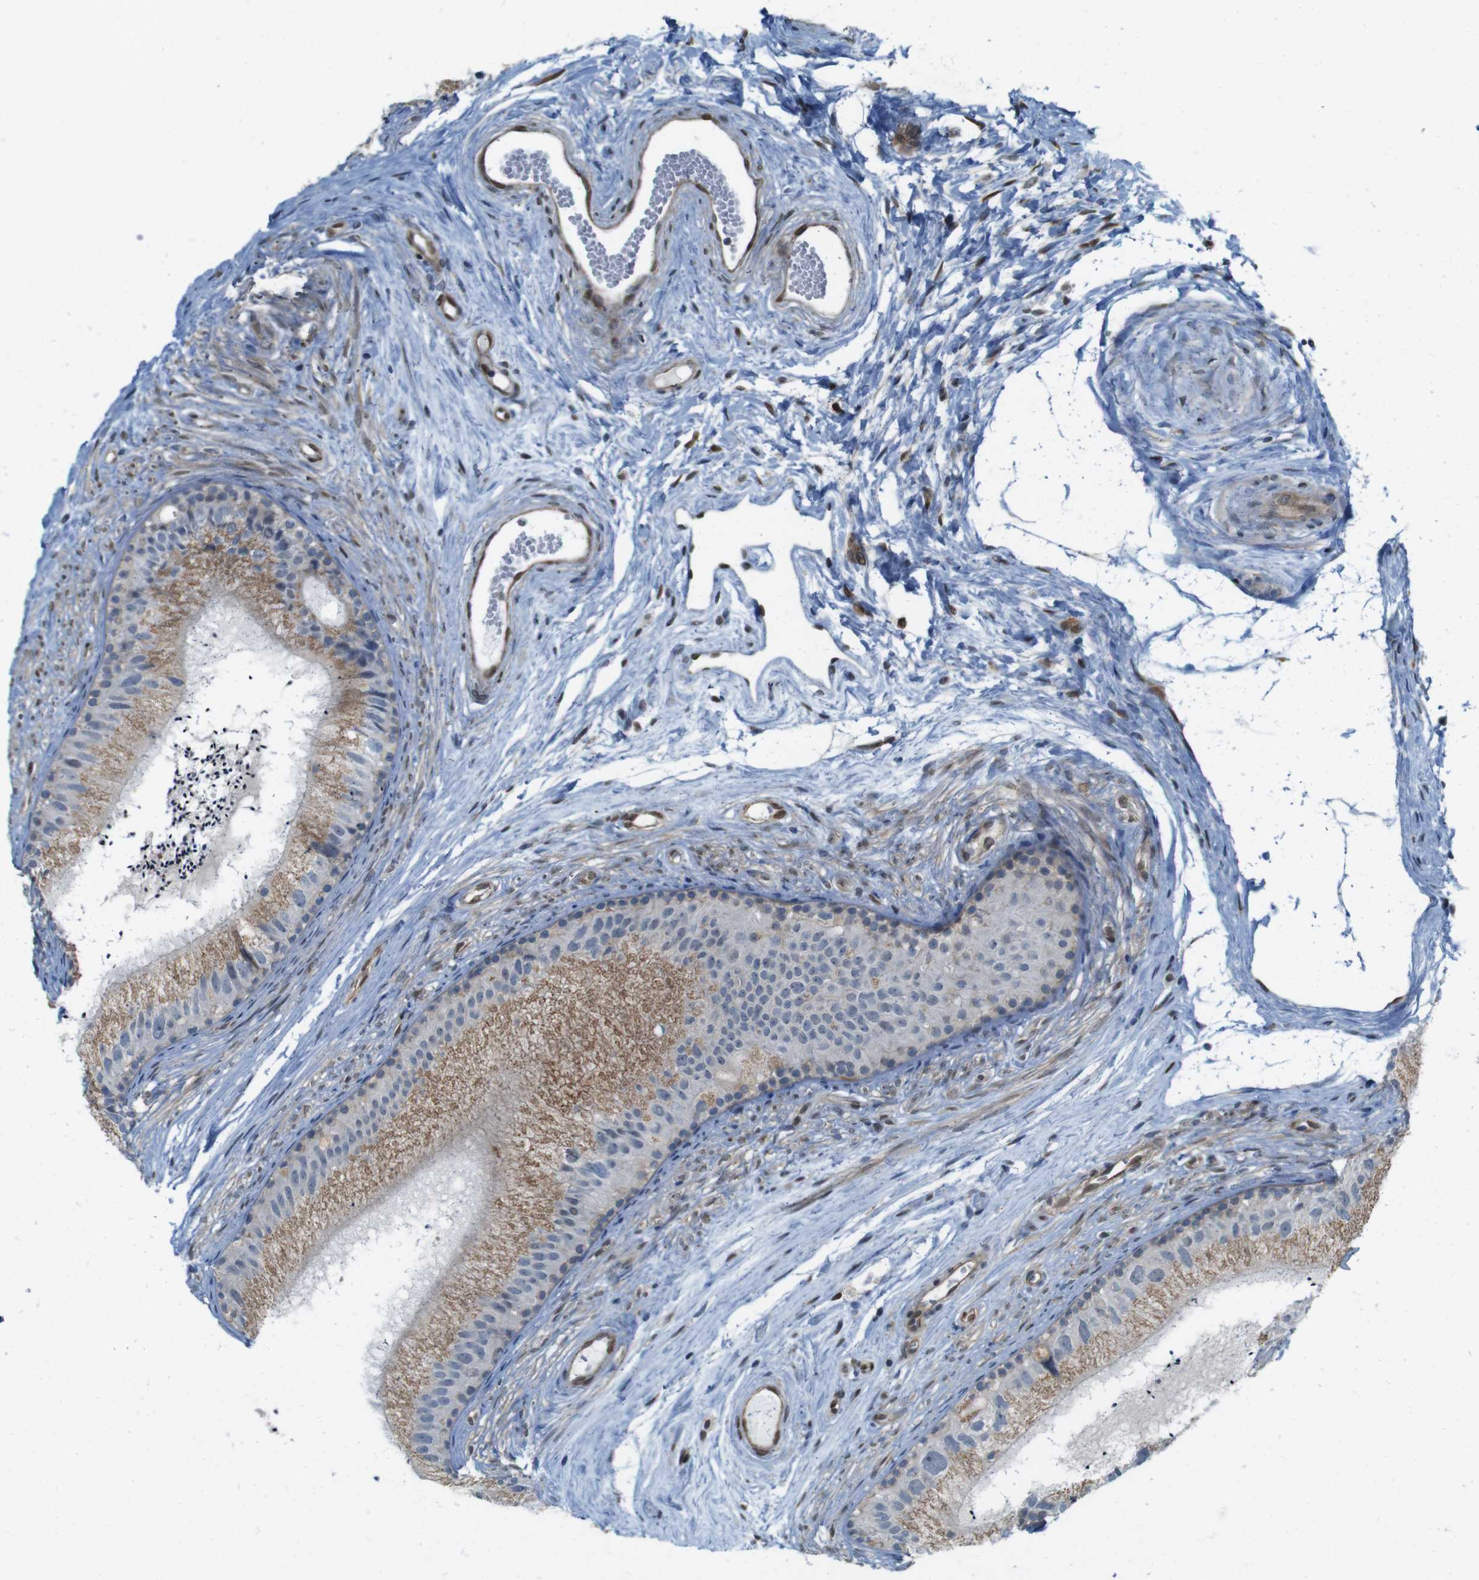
{"staining": {"intensity": "moderate", "quantity": ">75%", "location": "cytoplasmic/membranous"}, "tissue": "epididymis", "cell_type": "Glandular cells", "image_type": "normal", "snomed": [{"axis": "morphology", "description": "Normal tissue, NOS"}, {"axis": "topography", "description": "Epididymis"}], "caption": "Epididymis stained for a protein (brown) demonstrates moderate cytoplasmic/membranous positive staining in about >75% of glandular cells.", "gene": "SKI", "patient": {"sex": "male", "age": 56}}